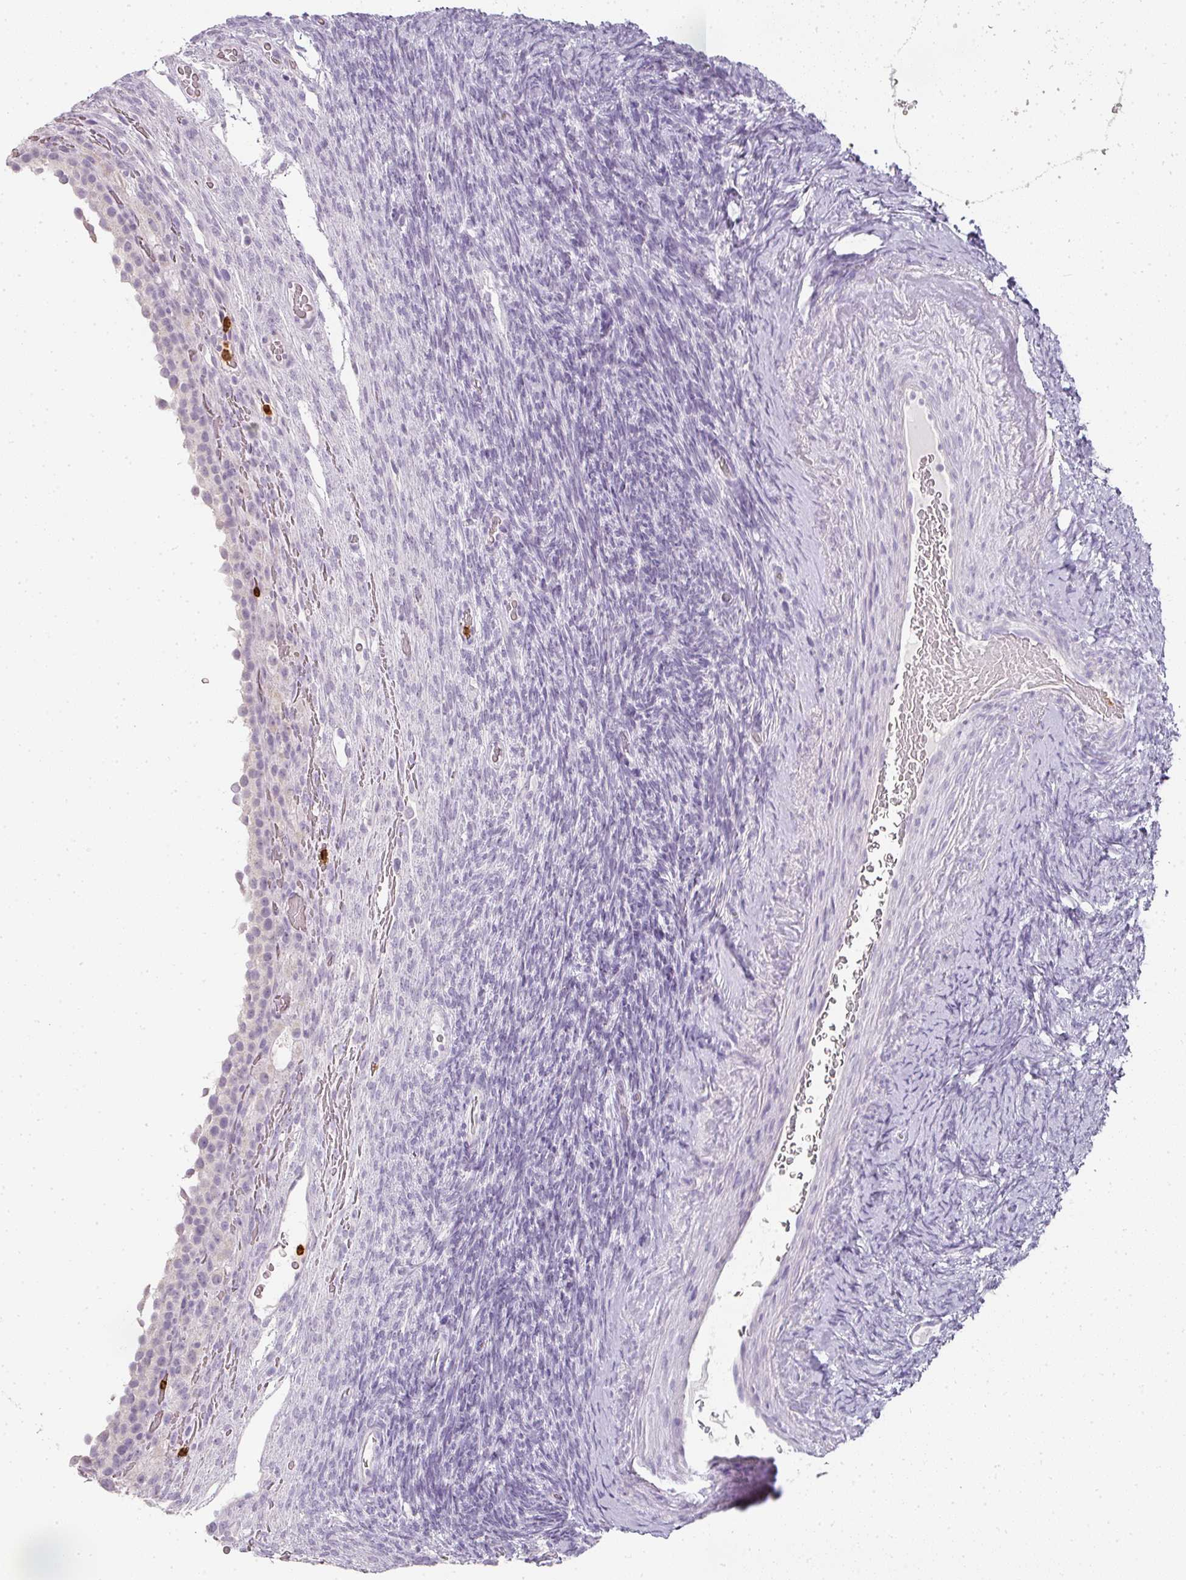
{"staining": {"intensity": "negative", "quantity": "none", "location": "none"}, "tissue": "ovary", "cell_type": "Ovarian stroma cells", "image_type": "normal", "snomed": [{"axis": "morphology", "description": "Normal tissue, NOS"}, {"axis": "topography", "description": "Ovary"}], "caption": "A photomicrograph of ovary stained for a protein reveals no brown staining in ovarian stroma cells. (DAB (3,3'-diaminobenzidine) IHC with hematoxylin counter stain).", "gene": "CAMP", "patient": {"sex": "female", "age": 34}}